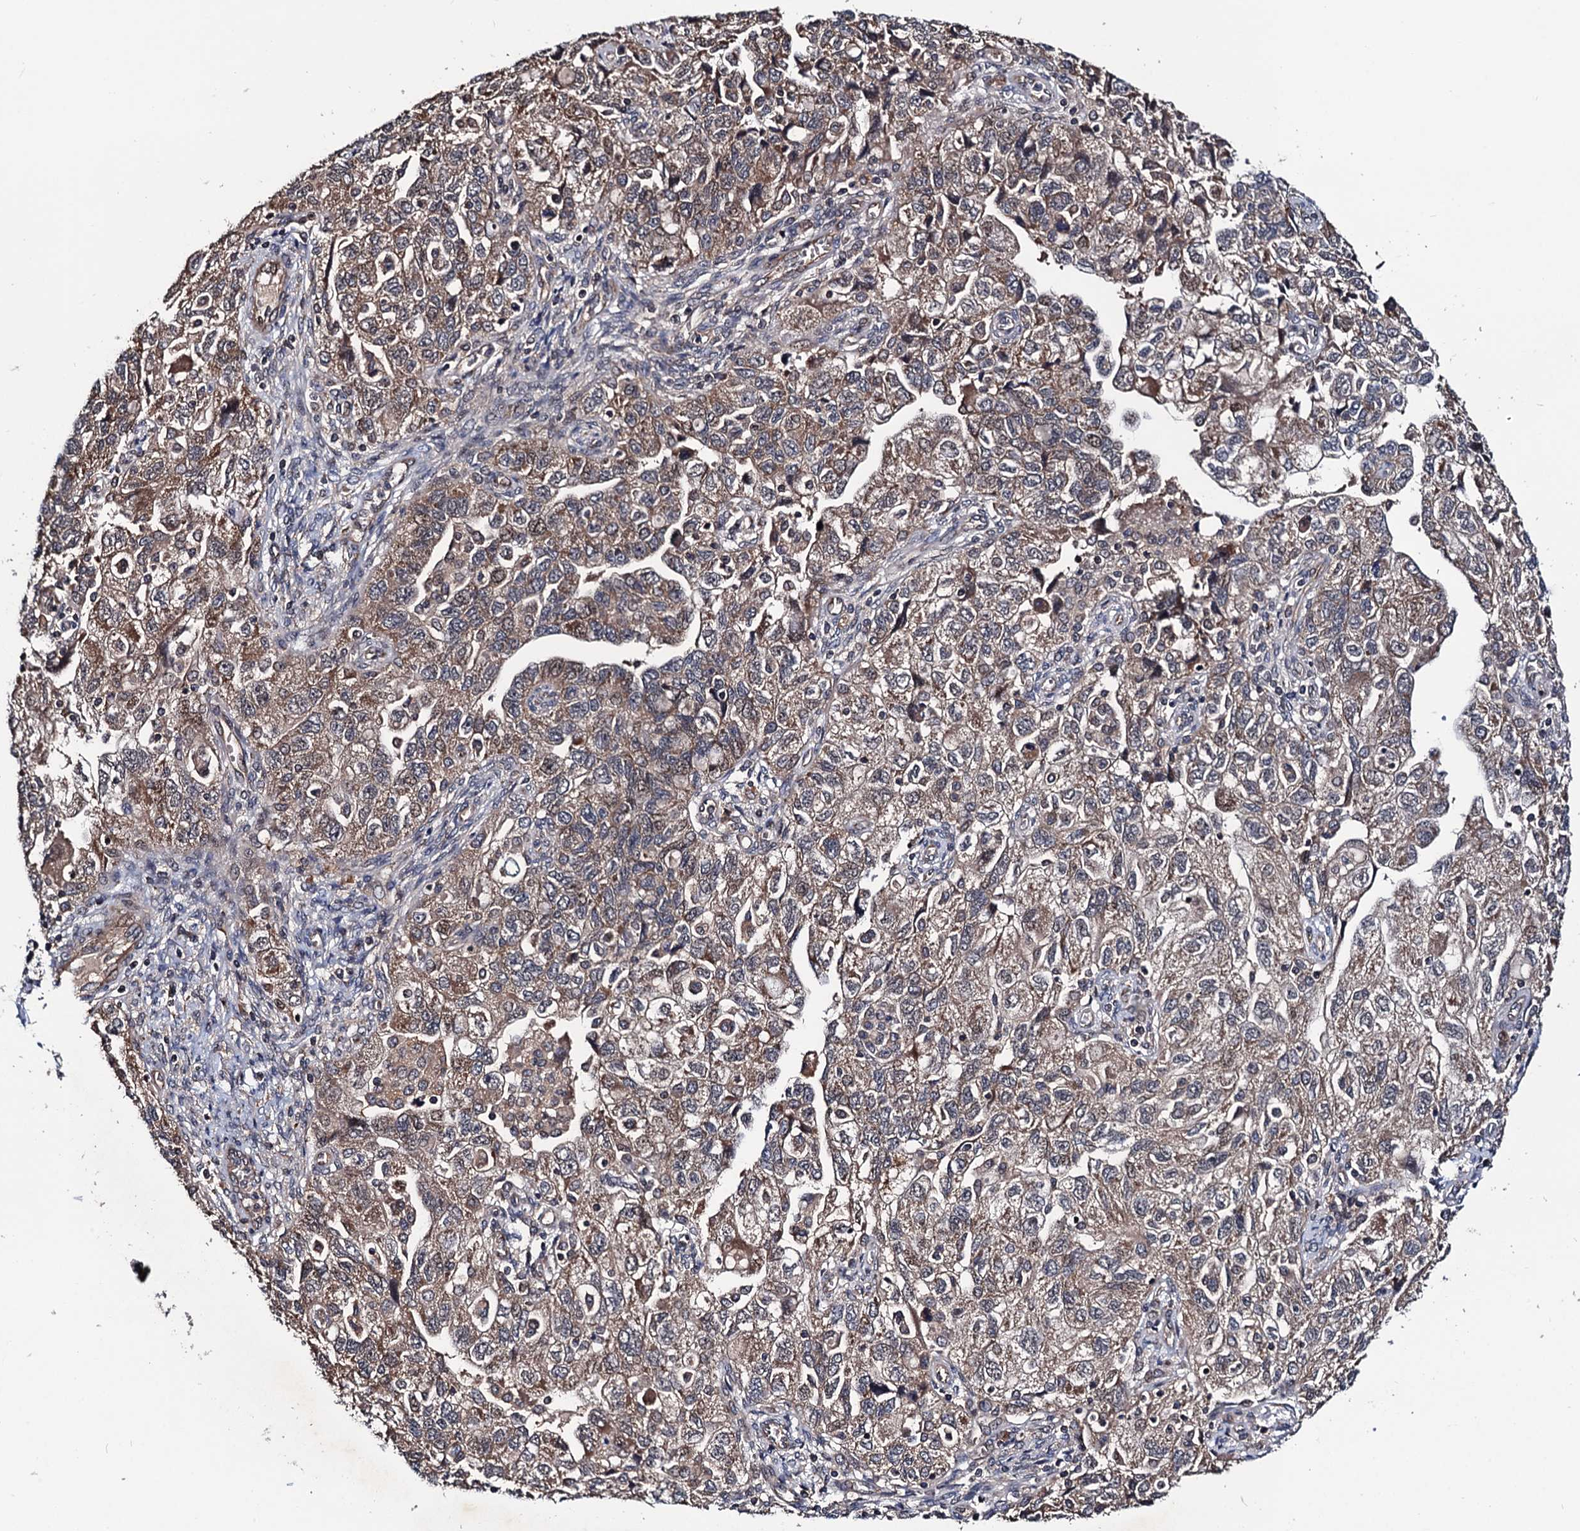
{"staining": {"intensity": "moderate", "quantity": ">75%", "location": "cytoplasmic/membranous"}, "tissue": "ovarian cancer", "cell_type": "Tumor cells", "image_type": "cancer", "snomed": [{"axis": "morphology", "description": "Carcinoma, NOS"}, {"axis": "morphology", "description": "Cystadenocarcinoma, serous, NOS"}, {"axis": "topography", "description": "Ovary"}], "caption": "A histopathology image showing moderate cytoplasmic/membranous positivity in approximately >75% of tumor cells in ovarian cancer (carcinoma), as visualized by brown immunohistochemical staining.", "gene": "NAA16", "patient": {"sex": "female", "age": 69}}